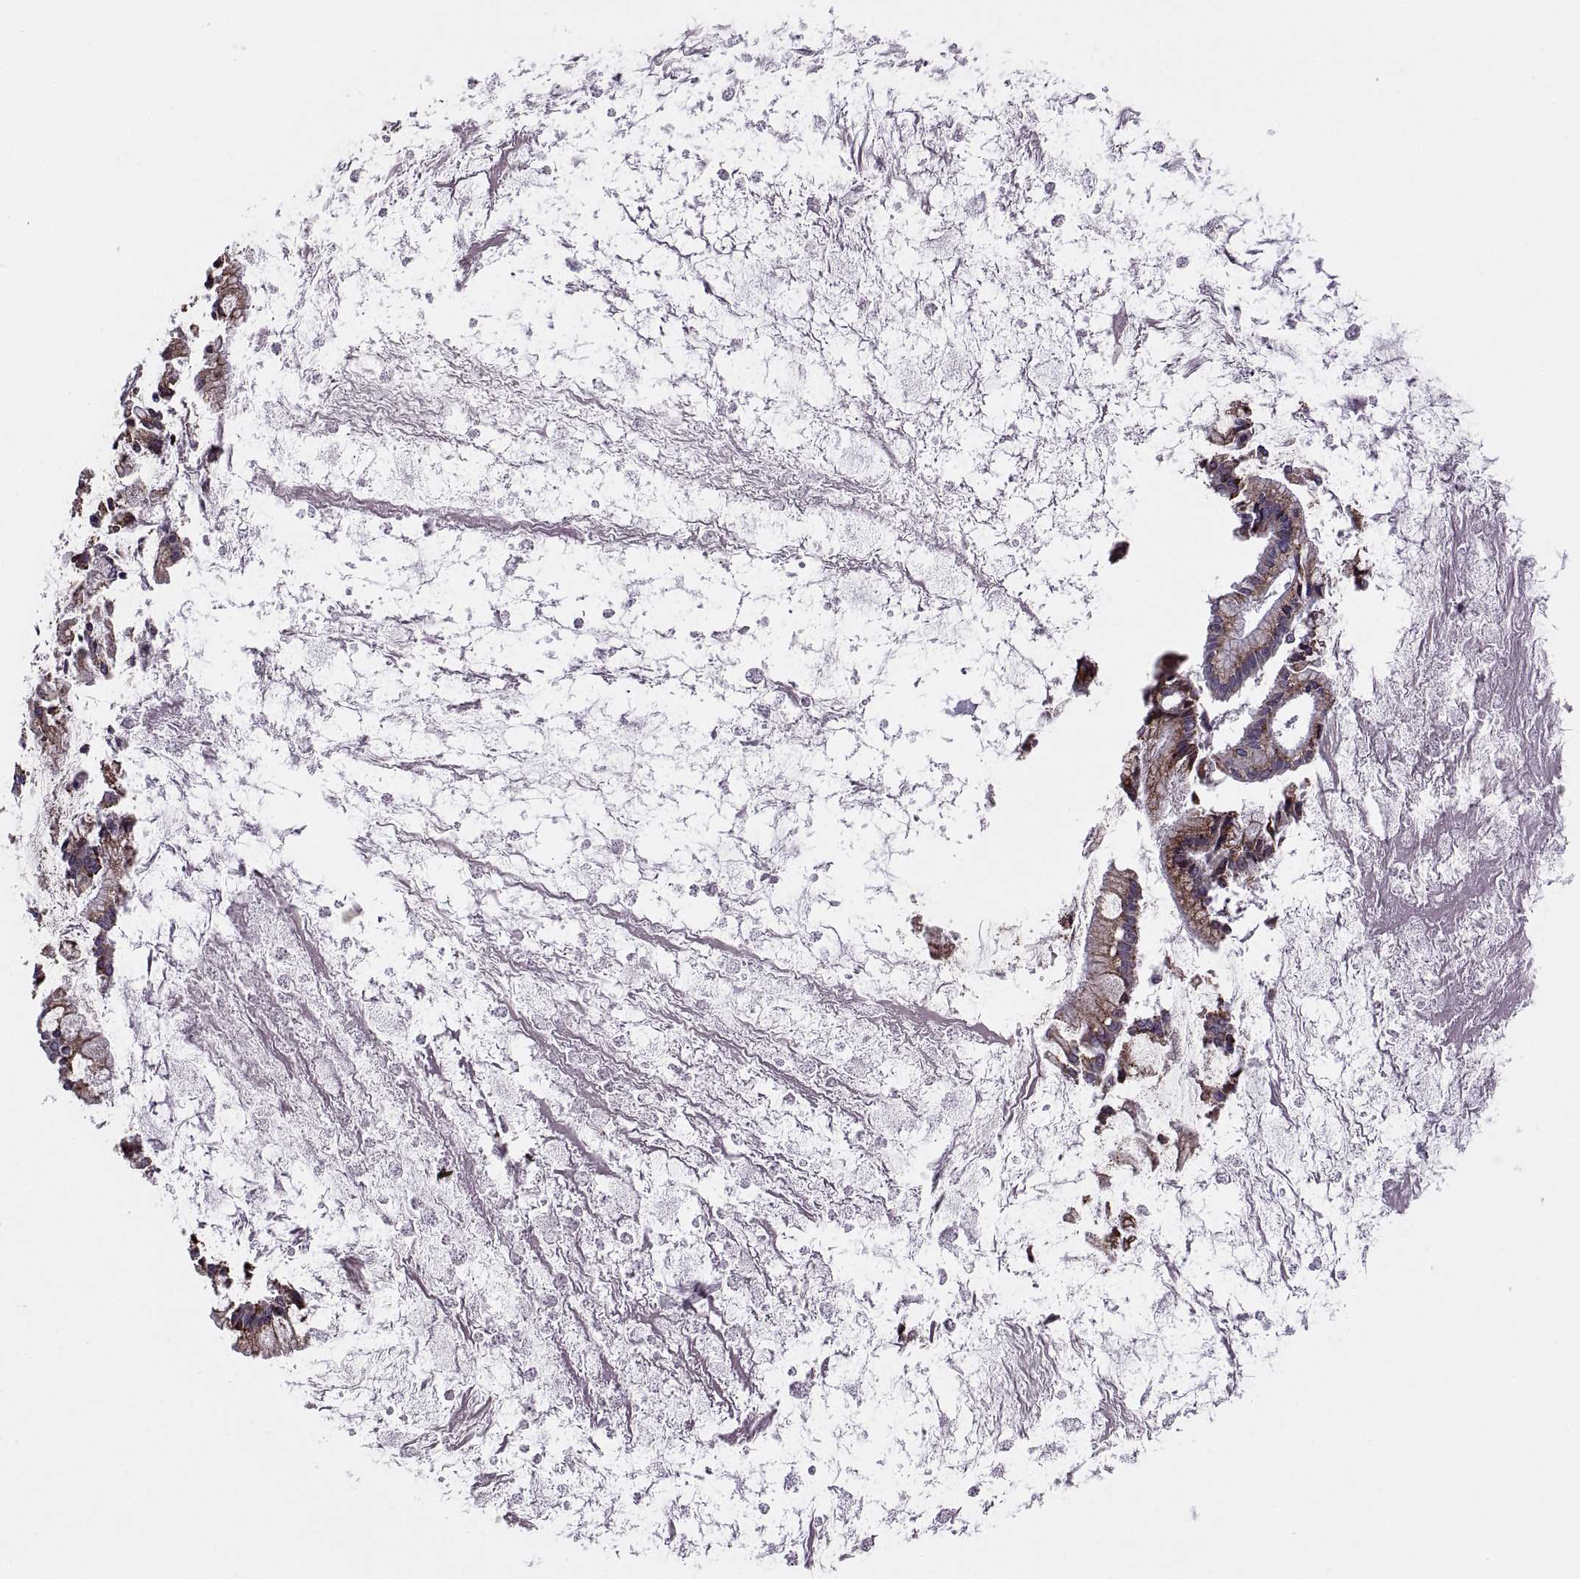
{"staining": {"intensity": "moderate", "quantity": "25%-75%", "location": "cytoplasmic/membranous"}, "tissue": "ovarian cancer", "cell_type": "Tumor cells", "image_type": "cancer", "snomed": [{"axis": "morphology", "description": "Cystadenocarcinoma, mucinous, NOS"}, {"axis": "topography", "description": "Ovary"}], "caption": "Ovarian cancer (mucinous cystadenocarcinoma) stained for a protein (brown) demonstrates moderate cytoplasmic/membranous positive positivity in about 25%-75% of tumor cells.", "gene": "LETM2", "patient": {"sex": "female", "age": 67}}